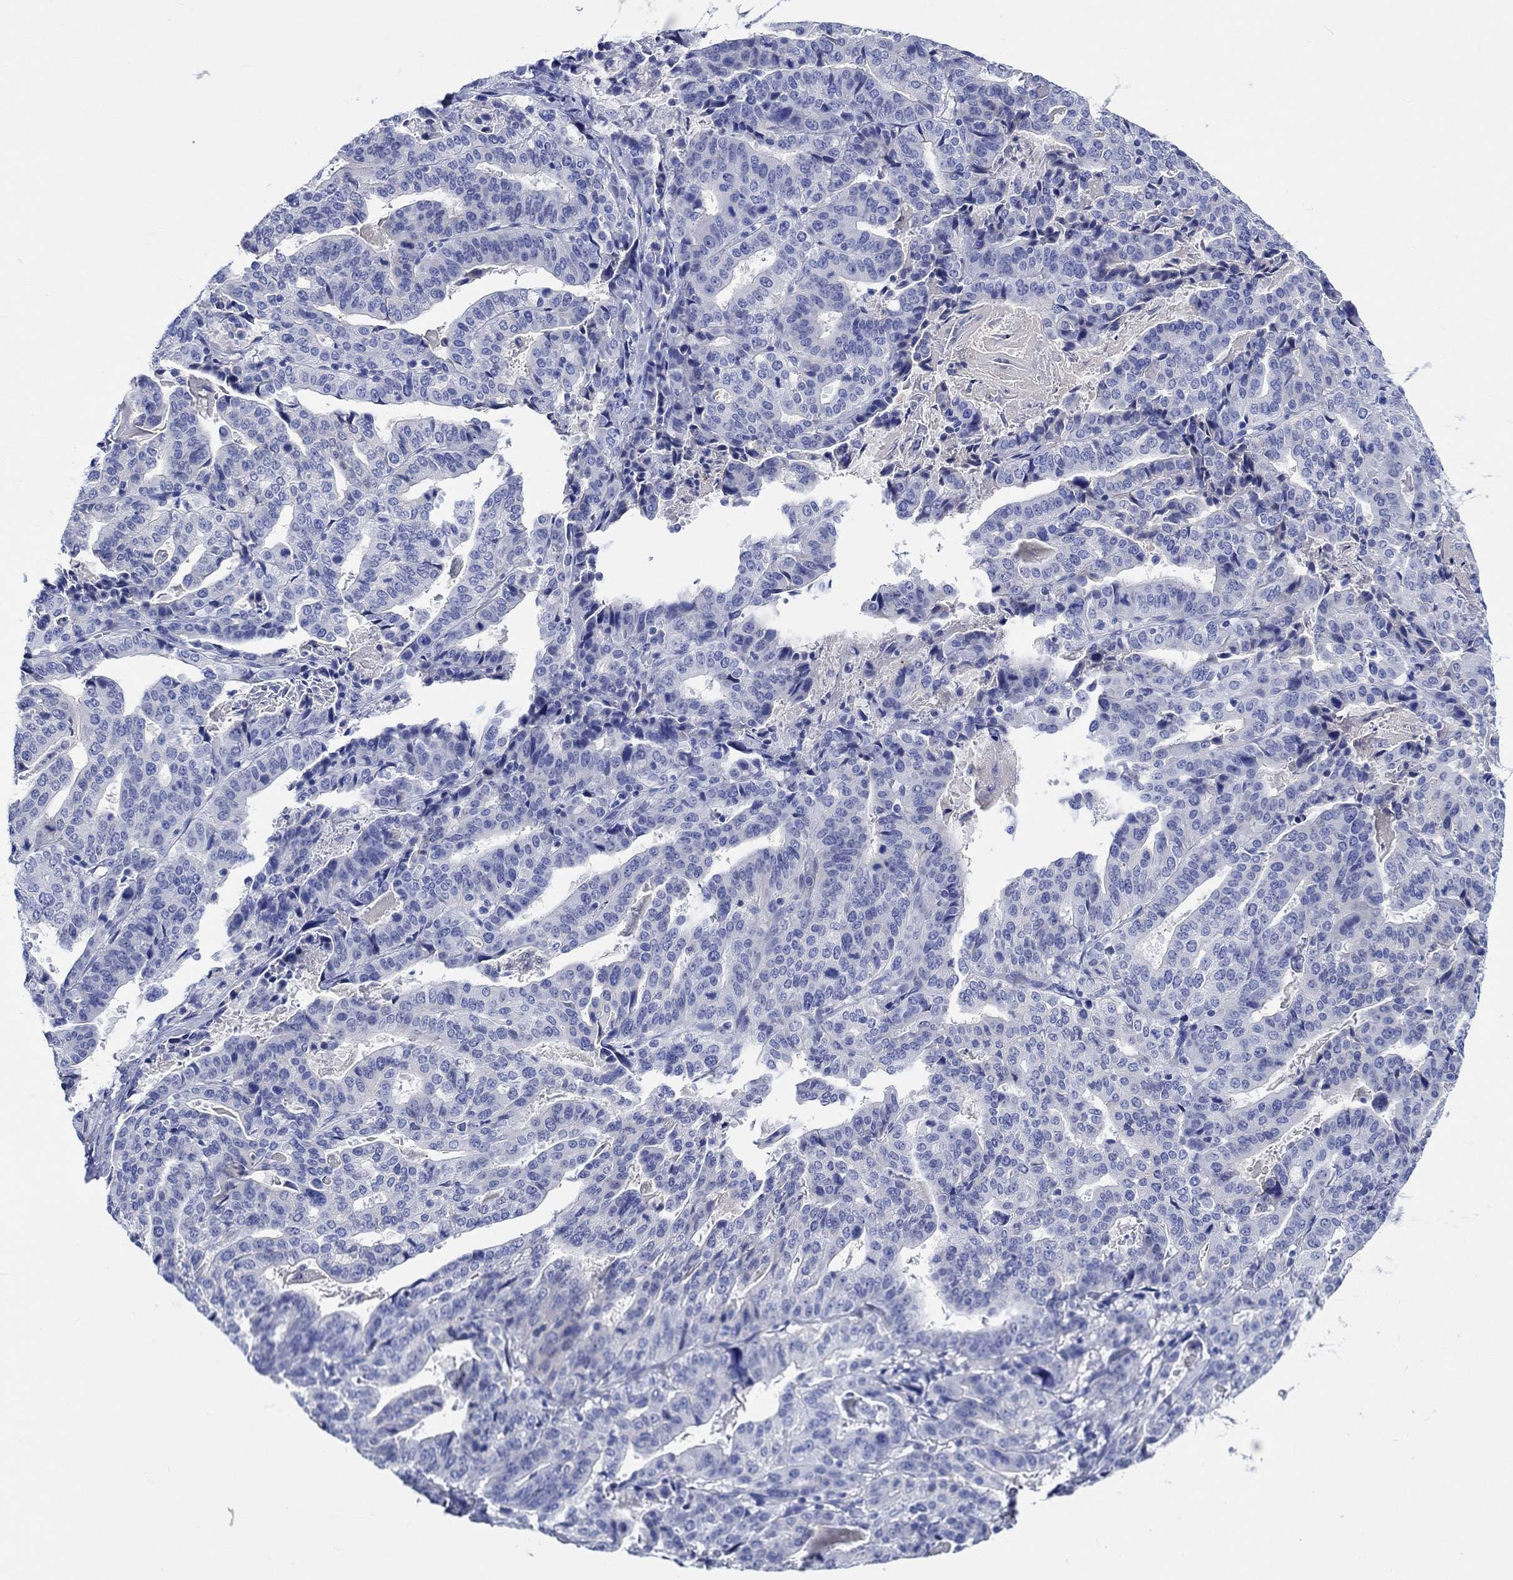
{"staining": {"intensity": "negative", "quantity": "none", "location": "none"}, "tissue": "stomach cancer", "cell_type": "Tumor cells", "image_type": "cancer", "snomed": [{"axis": "morphology", "description": "Adenocarcinoma, NOS"}, {"axis": "topography", "description": "Stomach"}], "caption": "Immunohistochemistry (IHC) histopathology image of adenocarcinoma (stomach) stained for a protein (brown), which displays no expression in tumor cells.", "gene": "SHISA4", "patient": {"sex": "male", "age": 48}}